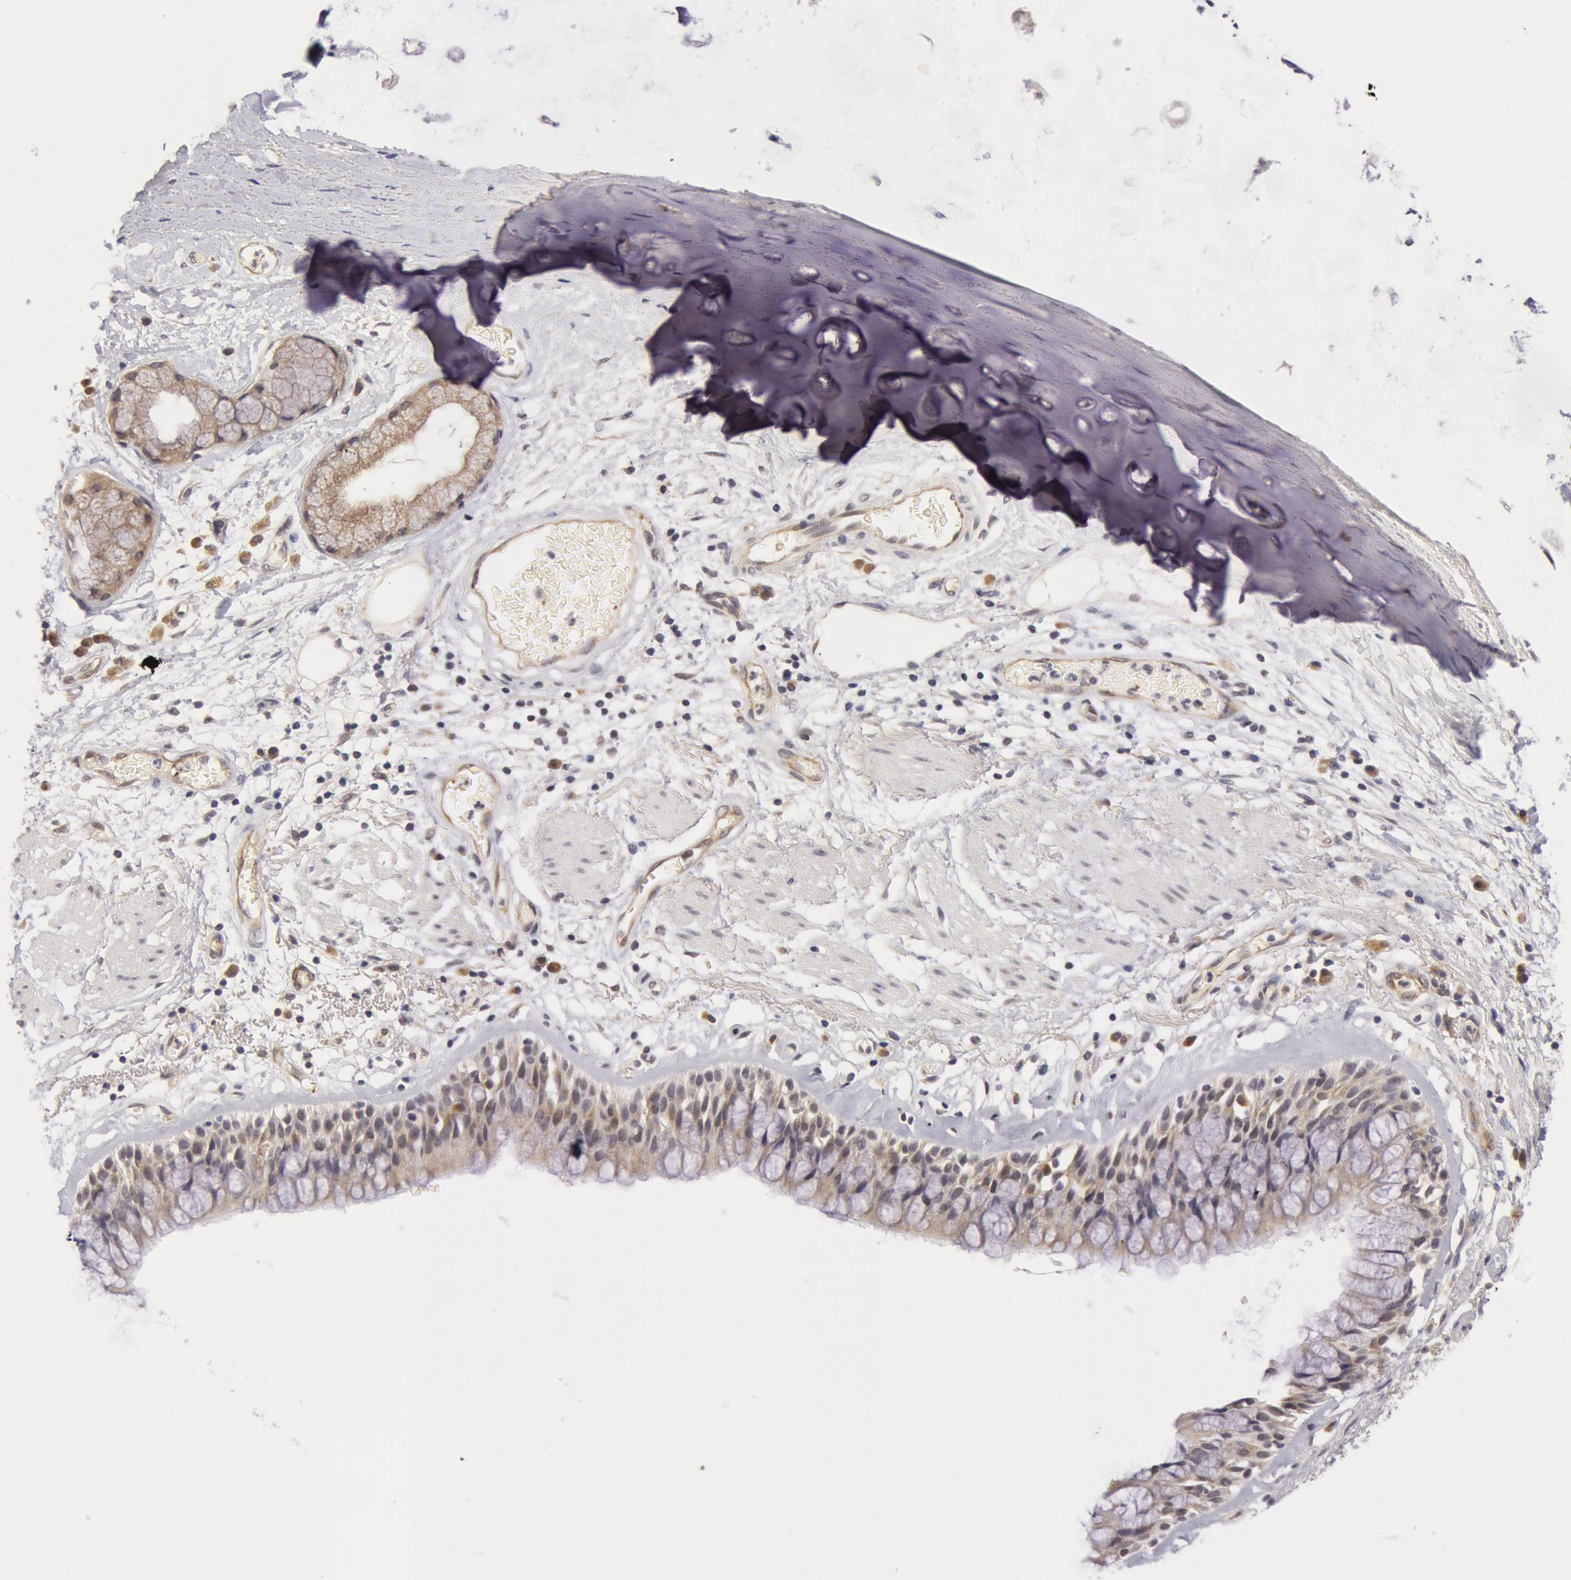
{"staining": {"intensity": "weak", "quantity": ">75%", "location": "cytoplasmic/membranous"}, "tissue": "bronchus", "cell_type": "Respiratory epithelial cells", "image_type": "normal", "snomed": [{"axis": "morphology", "description": "Normal tissue, NOS"}, {"axis": "topography", "description": "Bronchus"}, {"axis": "topography", "description": "Lung"}], "caption": "A brown stain shows weak cytoplasmic/membranous expression of a protein in respiratory epithelial cells of unremarkable human bronchus. Using DAB (brown) and hematoxylin (blue) stains, captured at high magnification using brightfield microscopy.", "gene": "SYTL4", "patient": {"sex": "female", "age": 57}}